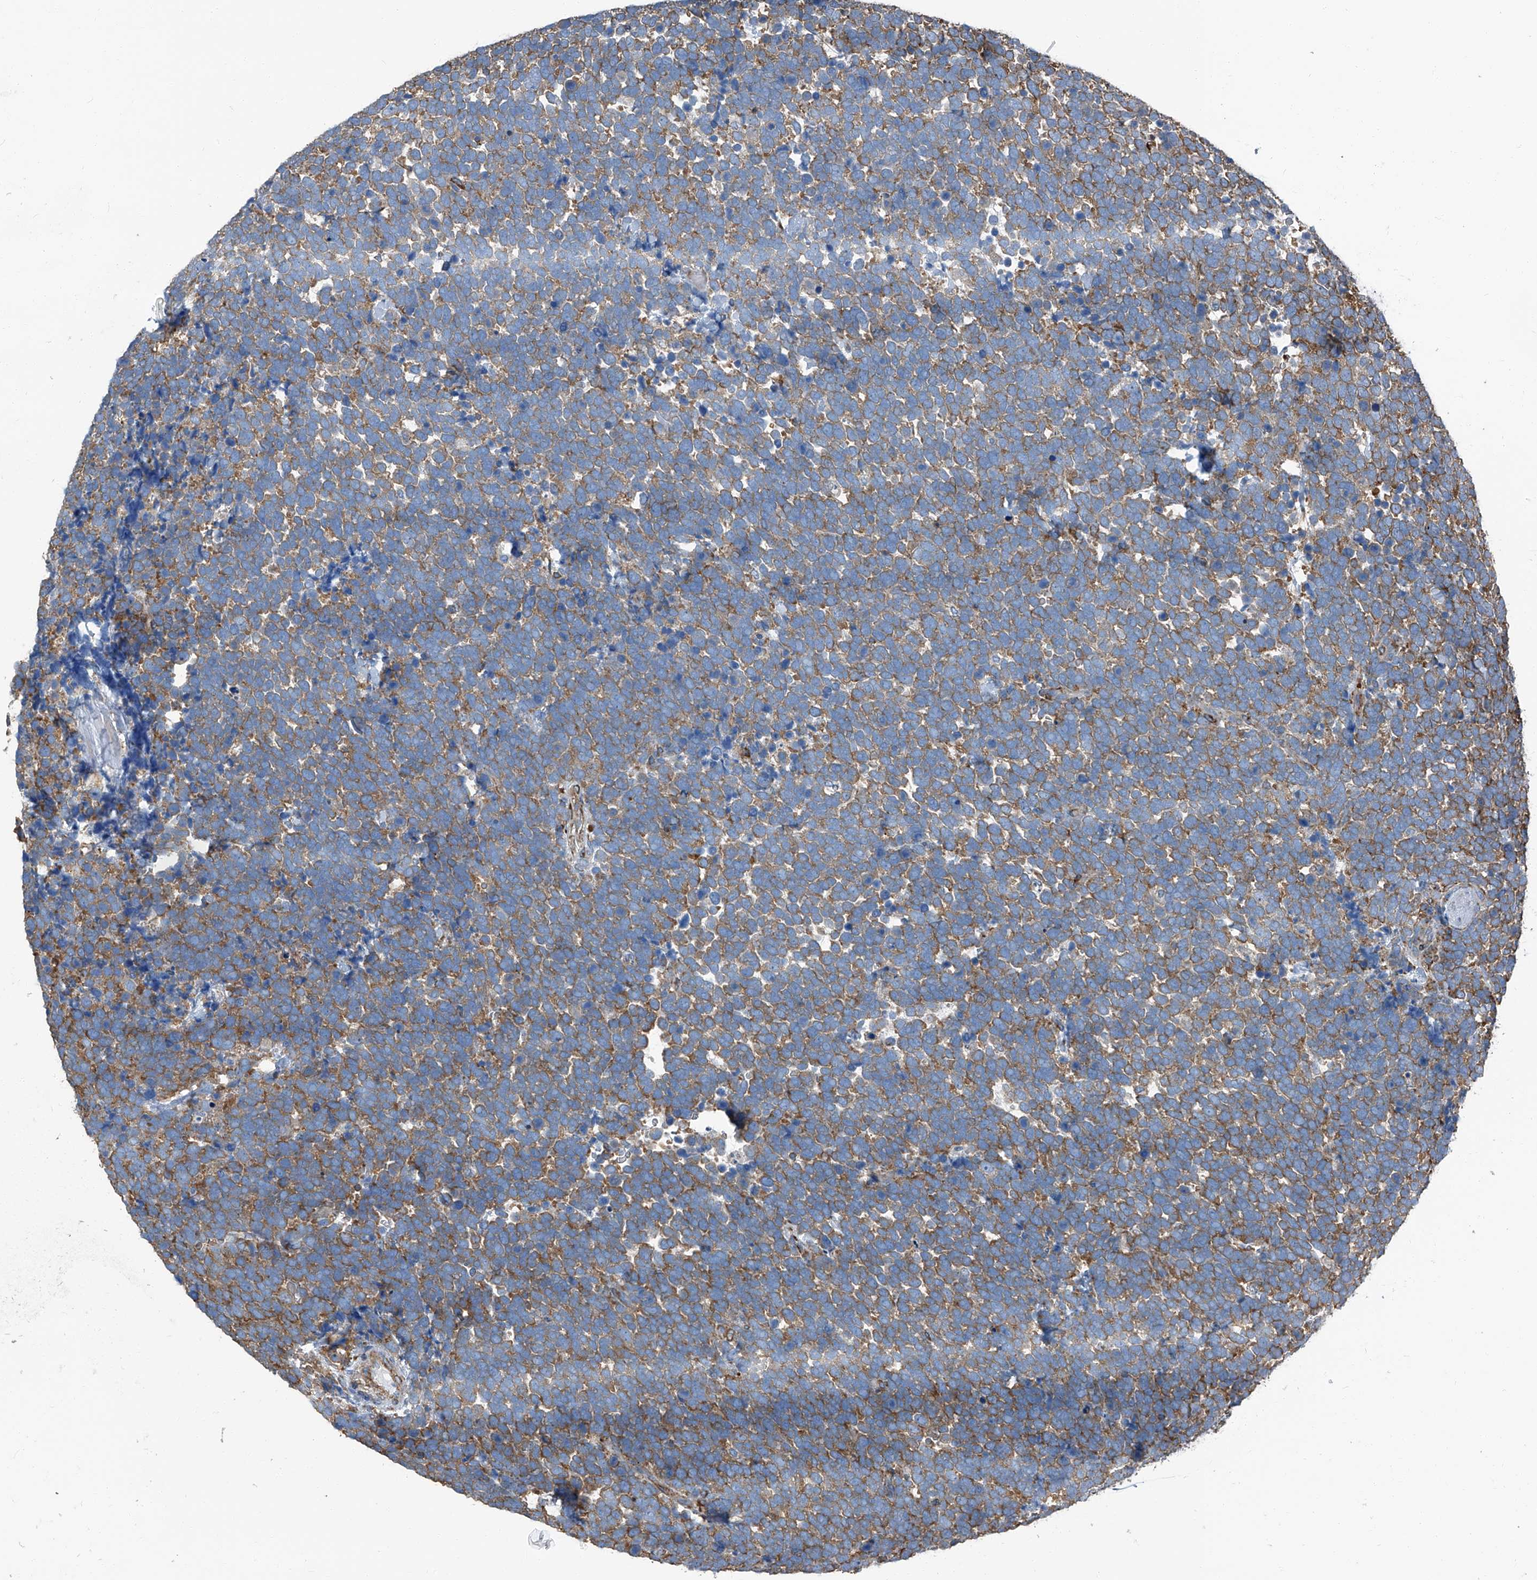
{"staining": {"intensity": "moderate", "quantity": ">75%", "location": "cytoplasmic/membranous"}, "tissue": "urothelial cancer", "cell_type": "Tumor cells", "image_type": "cancer", "snomed": [{"axis": "morphology", "description": "Urothelial carcinoma, High grade"}, {"axis": "topography", "description": "Urinary bladder"}], "caption": "An immunohistochemistry histopathology image of neoplastic tissue is shown. Protein staining in brown highlights moderate cytoplasmic/membranous positivity in high-grade urothelial carcinoma within tumor cells.", "gene": "SEPTIN7", "patient": {"sex": "female", "age": 82}}